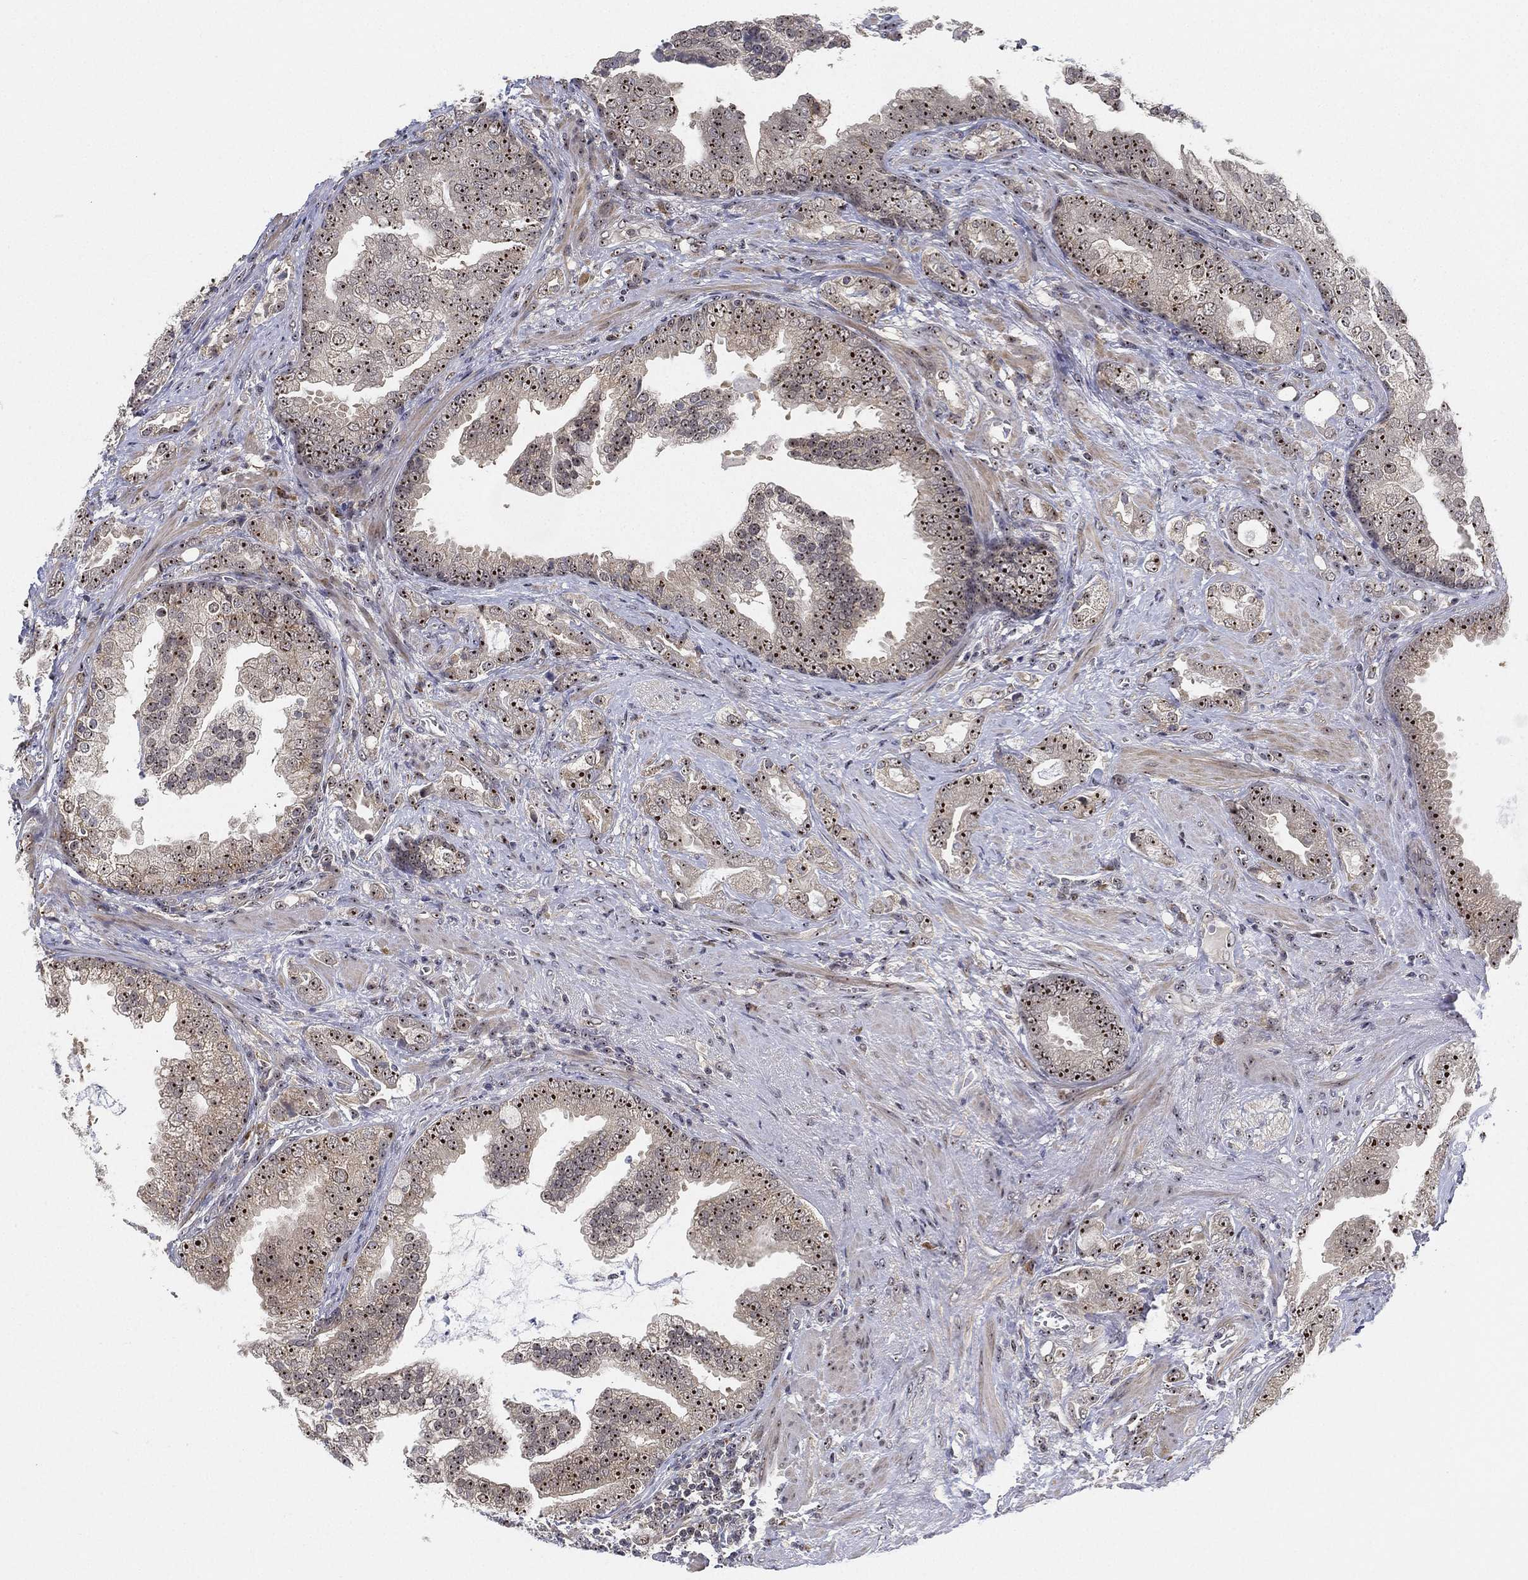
{"staining": {"intensity": "strong", "quantity": "25%-75%", "location": "nuclear"}, "tissue": "prostate cancer", "cell_type": "Tumor cells", "image_type": "cancer", "snomed": [{"axis": "morphology", "description": "Adenocarcinoma, NOS"}, {"axis": "topography", "description": "Prostate"}], "caption": "Protein analysis of prostate cancer (adenocarcinoma) tissue reveals strong nuclear positivity in about 25%-75% of tumor cells.", "gene": "PPP1R16B", "patient": {"sex": "male", "age": 57}}